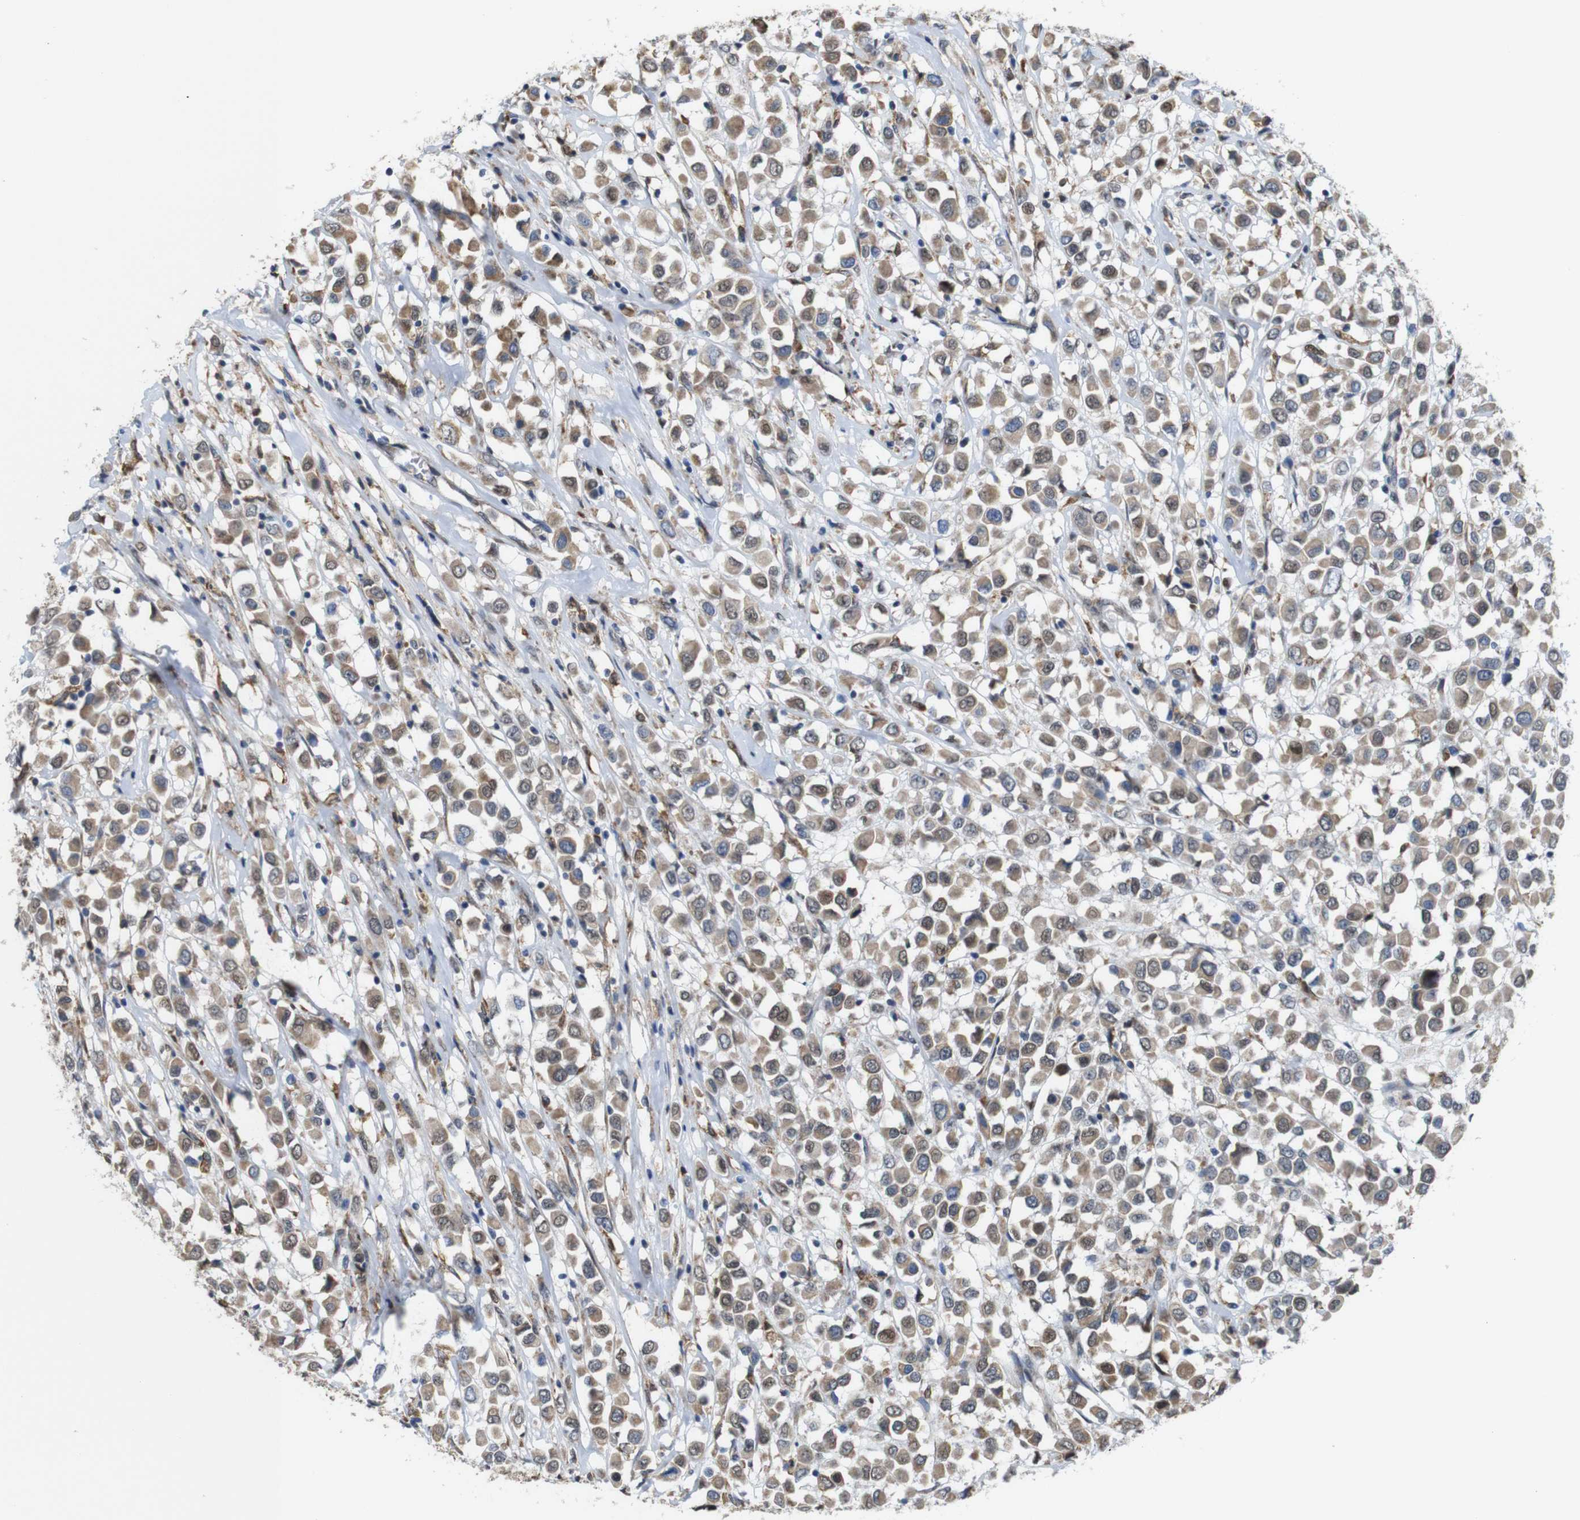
{"staining": {"intensity": "moderate", "quantity": ">75%", "location": "cytoplasmic/membranous,nuclear"}, "tissue": "breast cancer", "cell_type": "Tumor cells", "image_type": "cancer", "snomed": [{"axis": "morphology", "description": "Duct carcinoma"}, {"axis": "topography", "description": "Breast"}], "caption": "Breast cancer stained with immunohistochemistry (IHC) exhibits moderate cytoplasmic/membranous and nuclear expression in about >75% of tumor cells. The staining is performed using DAB (3,3'-diaminobenzidine) brown chromogen to label protein expression. The nuclei are counter-stained blue using hematoxylin.", "gene": "PNMA8A", "patient": {"sex": "female", "age": 61}}